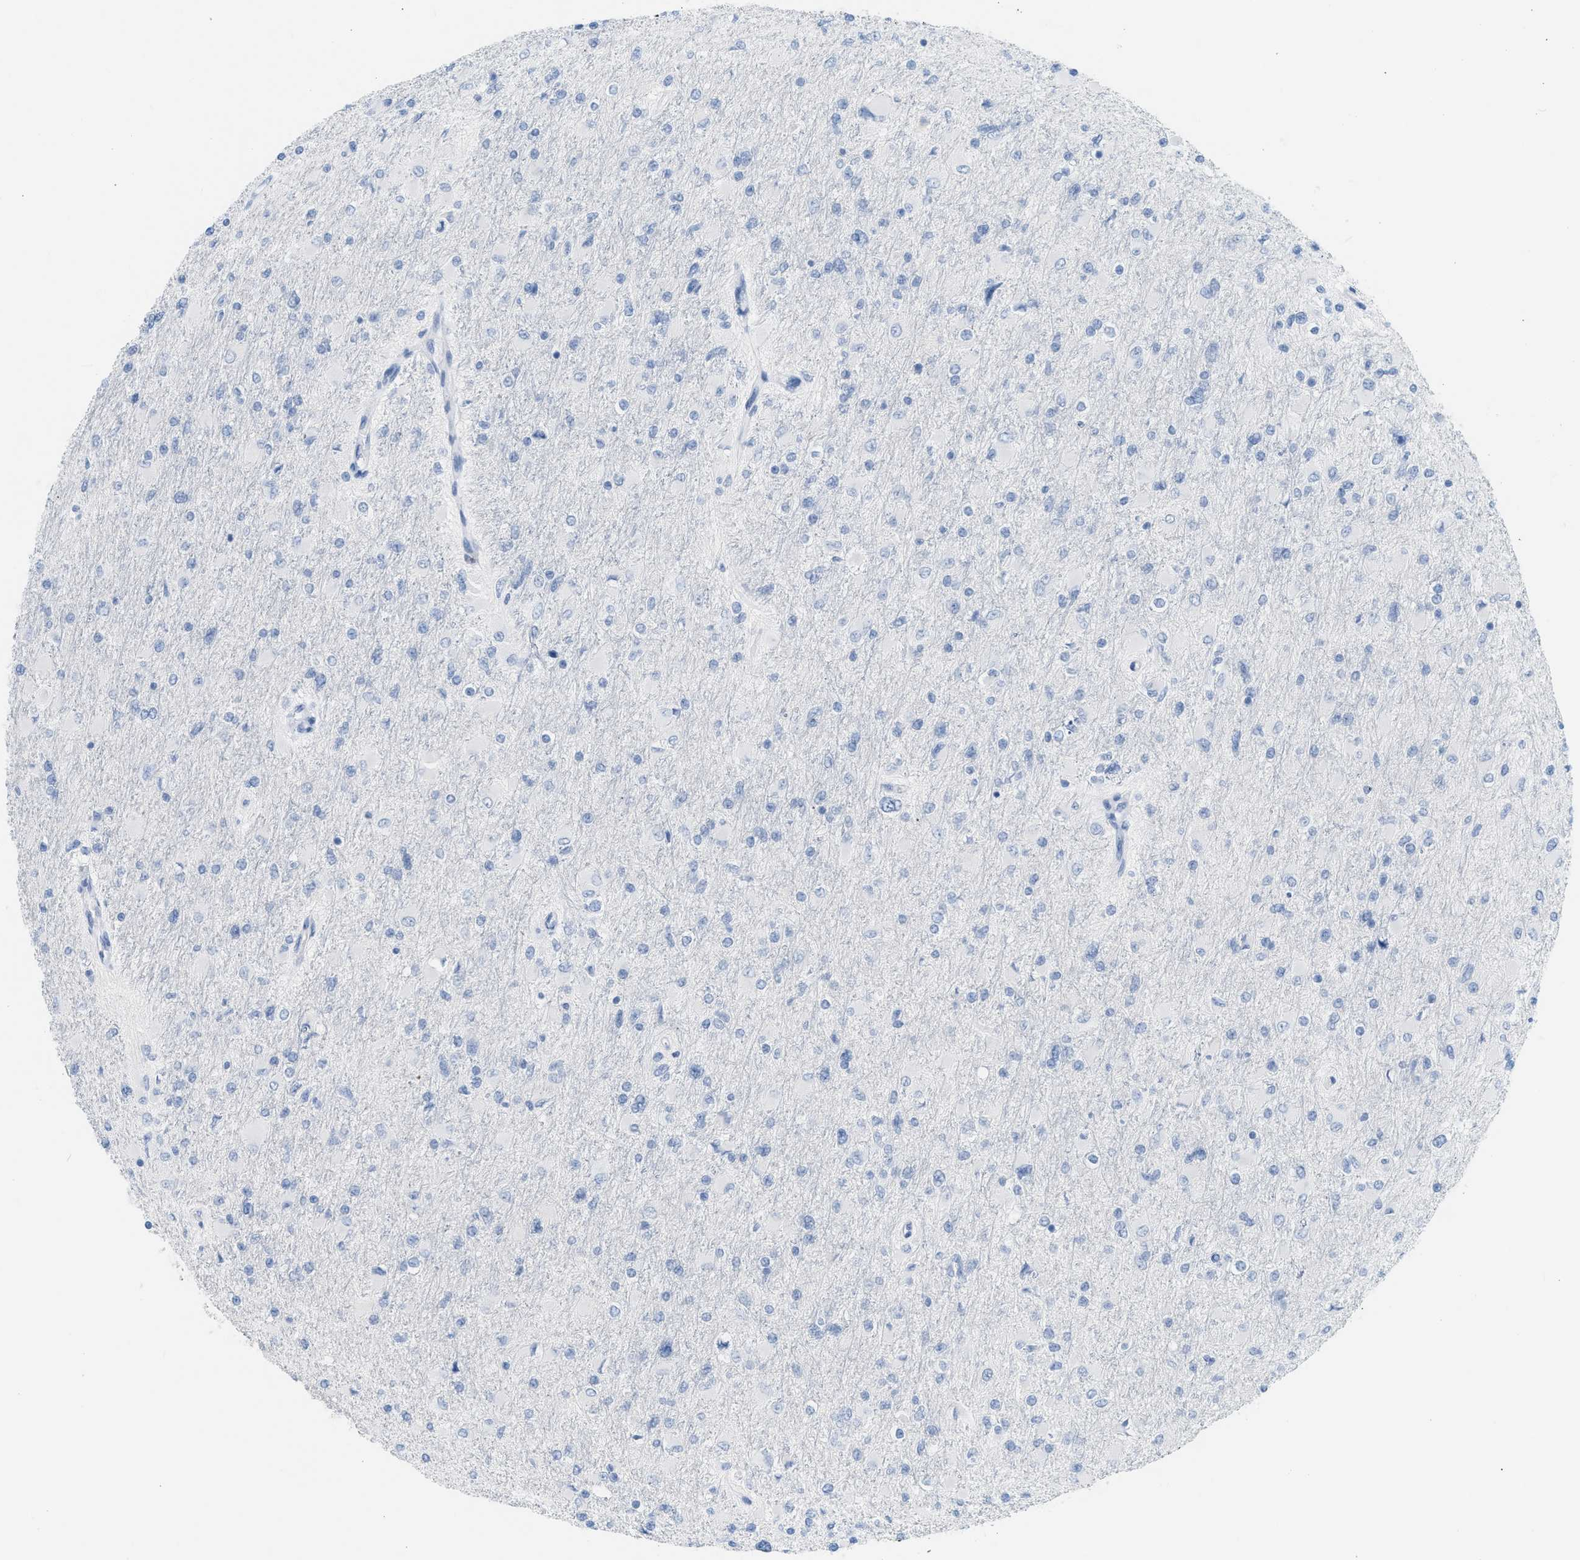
{"staining": {"intensity": "negative", "quantity": "none", "location": "none"}, "tissue": "glioma", "cell_type": "Tumor cells", "image_type": "cancer", "snomed": [{"axis": "morphology", "description": "Glioma, malignant, High grade"}, {"axis": "topography", "description": "Cerebral cortex"}], "caption": "This histopathology image is of glioma stained with IHC to label a protein in brown with the nuclei are counter-stained blue. There is no positivity in tumor cells.", "gene": "DES", "patient": {"sex": "female", "age": 36}}